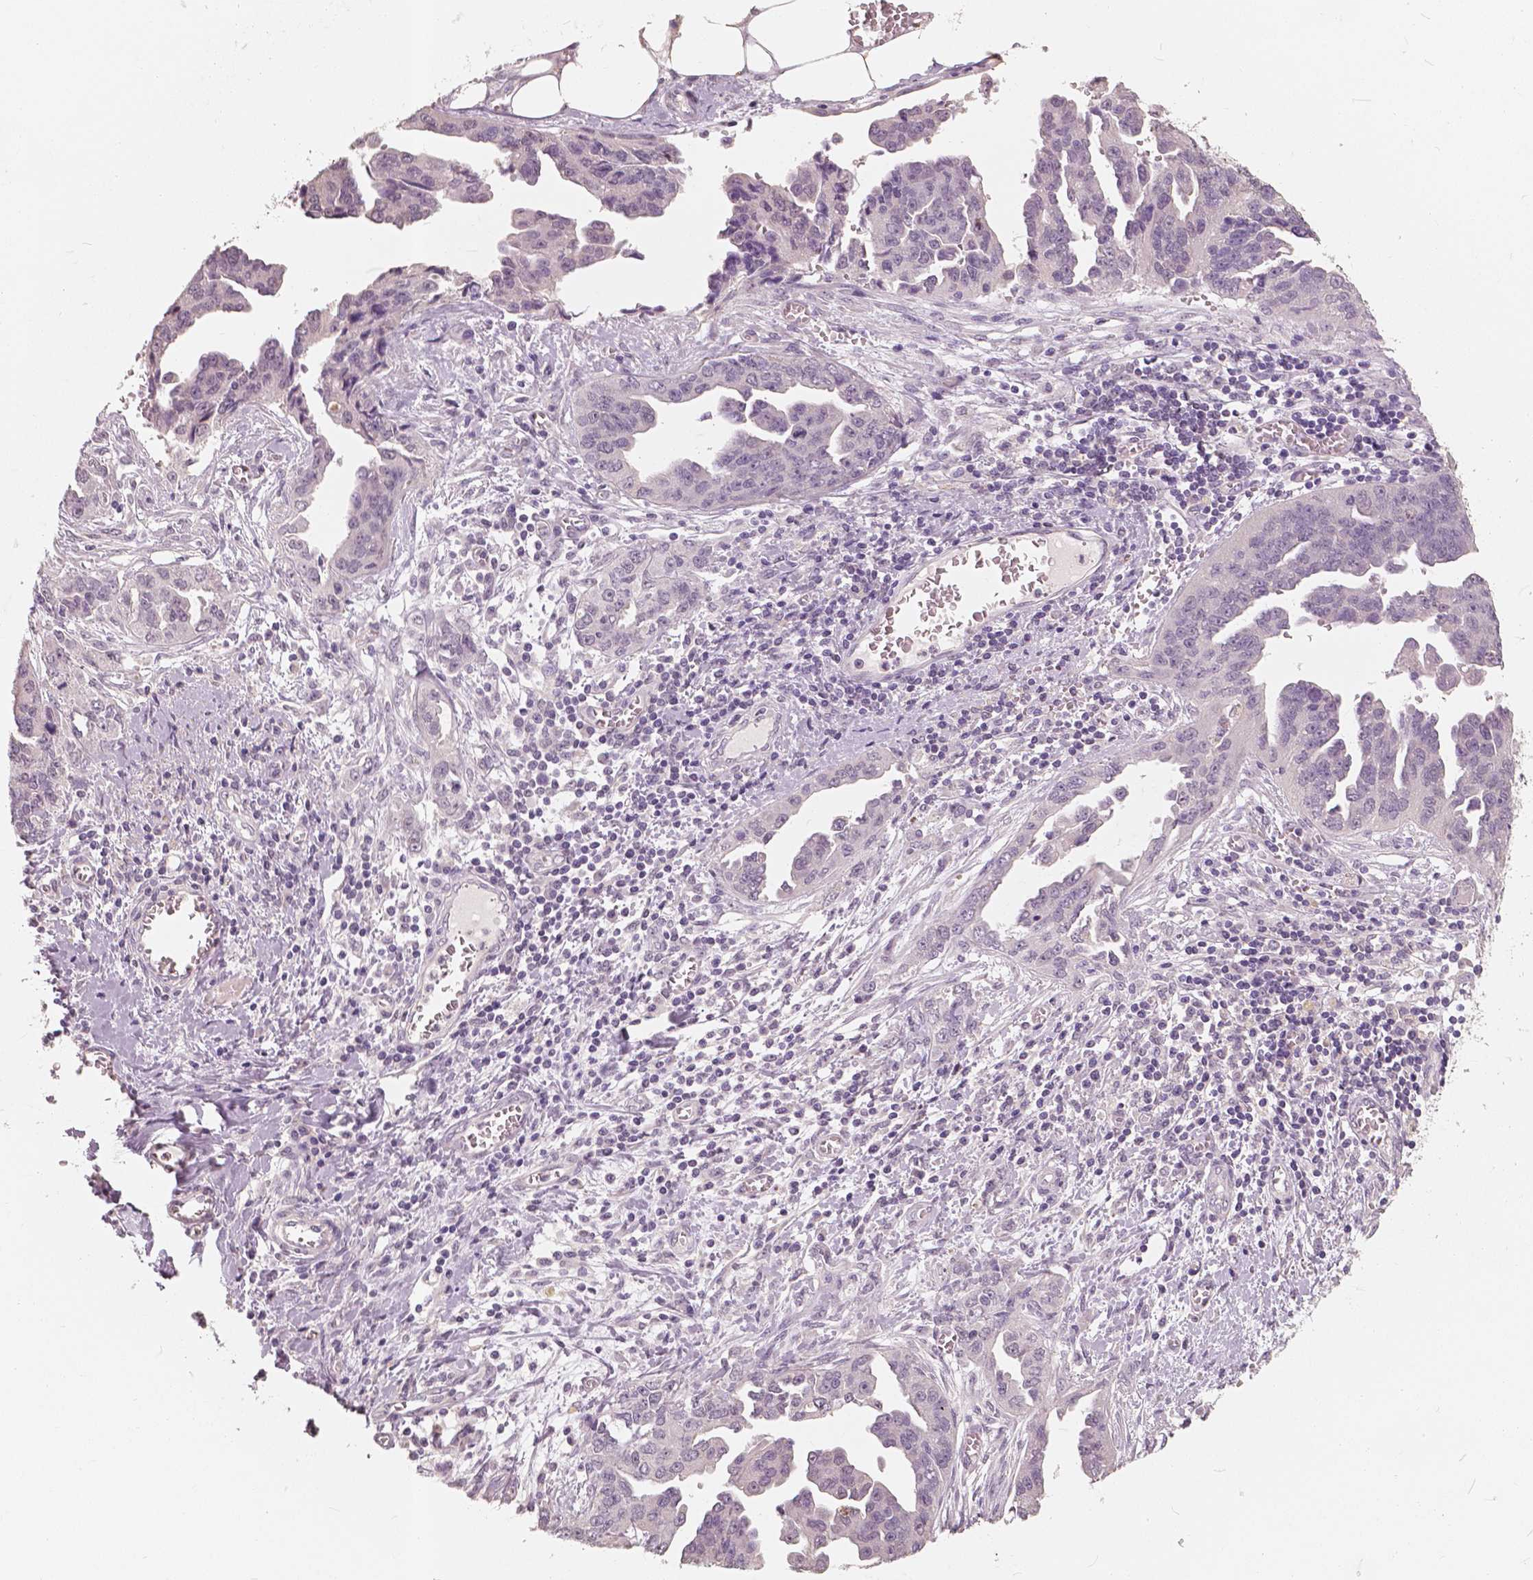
{"staining": {"intensity": "negative", "quantity": "none", "location": "none"}, "tissue": "ovarian cancer", "cell_type": "Tumor cells", "image_type": "cancer", "snomed": [{"axis": "morphology", "description": "Cystadenocarcinoma, serous, NOS"}, {"axis": "topography", "description": "Ovary"}], "caption": "Tumor cells are negative for brown protein staining in ovarian cancer (serous cystadenocarcinoma).", "gene": "SAT2", "patient": {"sex": "female", "age": 75}}